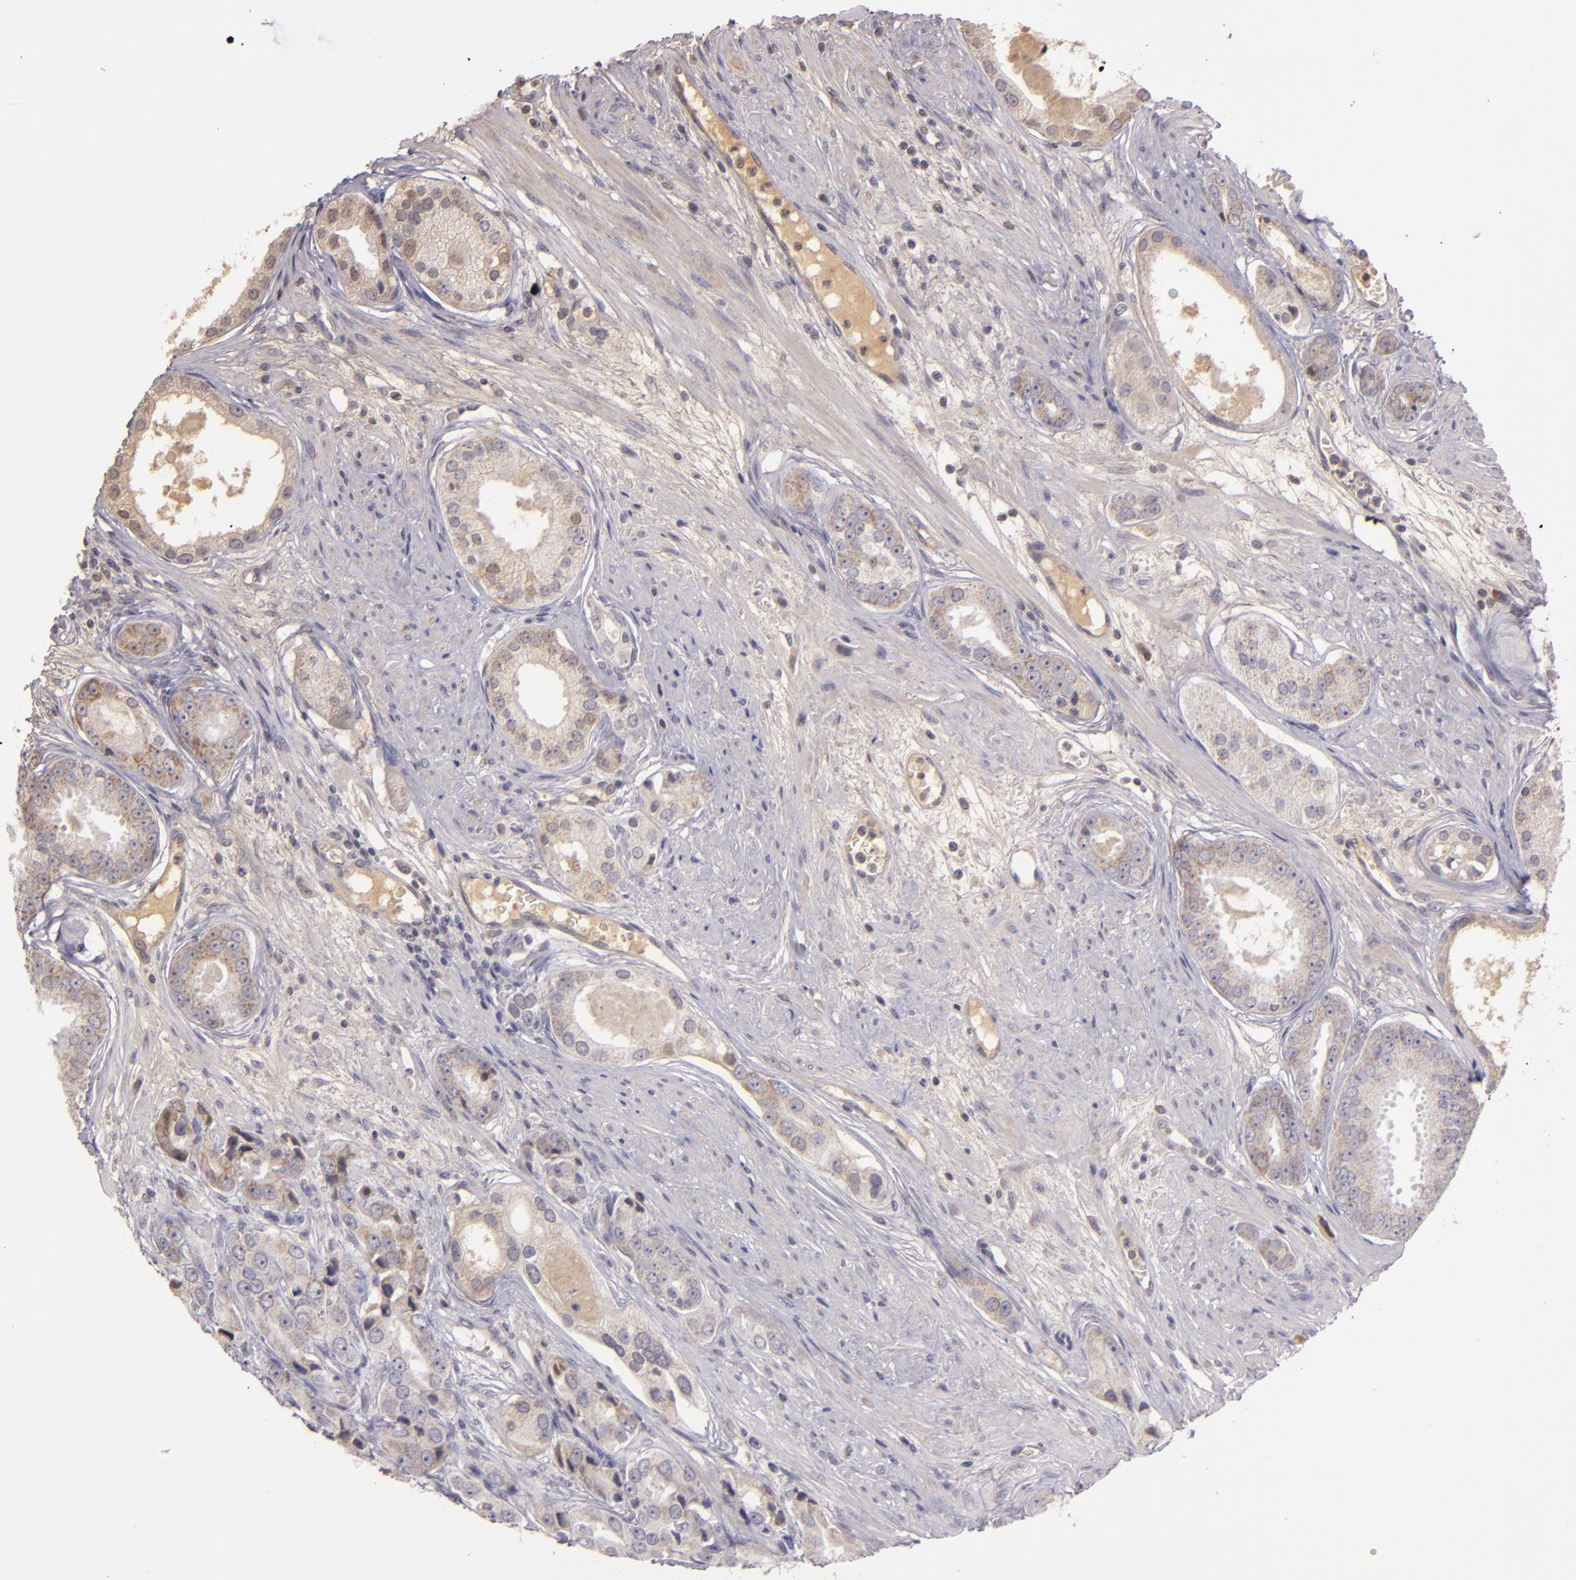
{"staining": {"intensity": "weak", "quantity": ">75%", "location": "cytoplasmic/membranous"}, "tissue": "prostate cancer", "cell_type": "Tumor cells", "image_type": "cancer", "snomed": [{"axis": "morphology", "description": "Adenocarcinoma, Medium grade"}, {"axis": "topography", "description": "Prostate"}], "caption": "This image demonstrates immunohistochemistry (IHC) staining of prostate cancer (adenocarcinoma (medium-grade)), with low weak cytoplasmic/membranous positivity in approximately >75% of tumor cells.", "gene": "ABL1", "patient": {"sex": "male", "age": 53}}